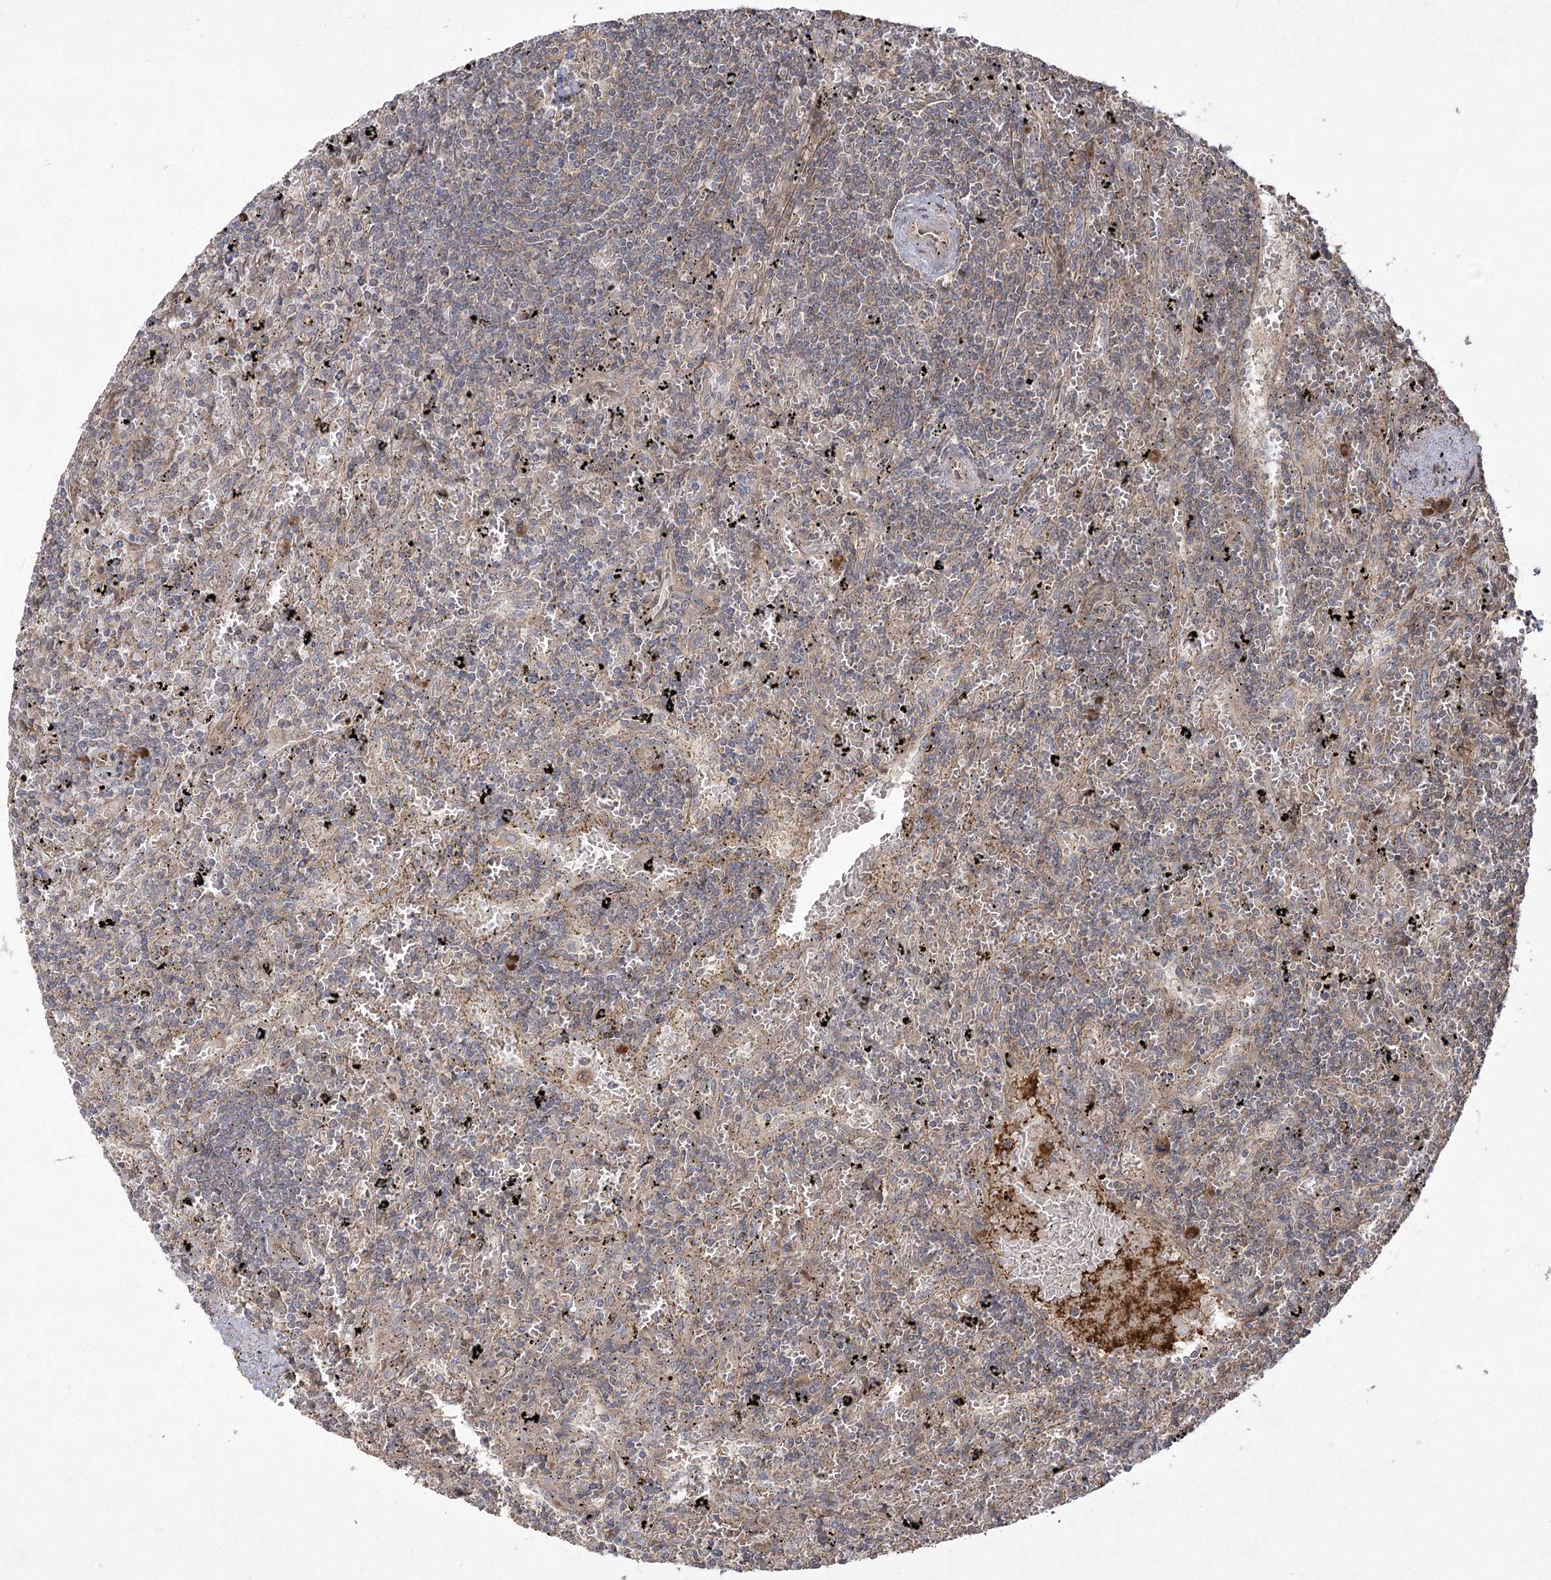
{"staining": {"intensity": "negative", "quantity": "none", "location": "none"}, "tissue": "lymphoma", "cell_type": "Tumor cells", "image_type": "cancer", "snomed": [{"axis": "morphology", "description": "Malignant lymphoma, non-Hodgkin's type, Low grade"}, {"axis": "topography", "description": "Spleen"}], "caption": "Tumor cells show no significant expression in lymphoma.", "gene": "CPLANE1", "patient": {"sex": "male", "age": 76}}